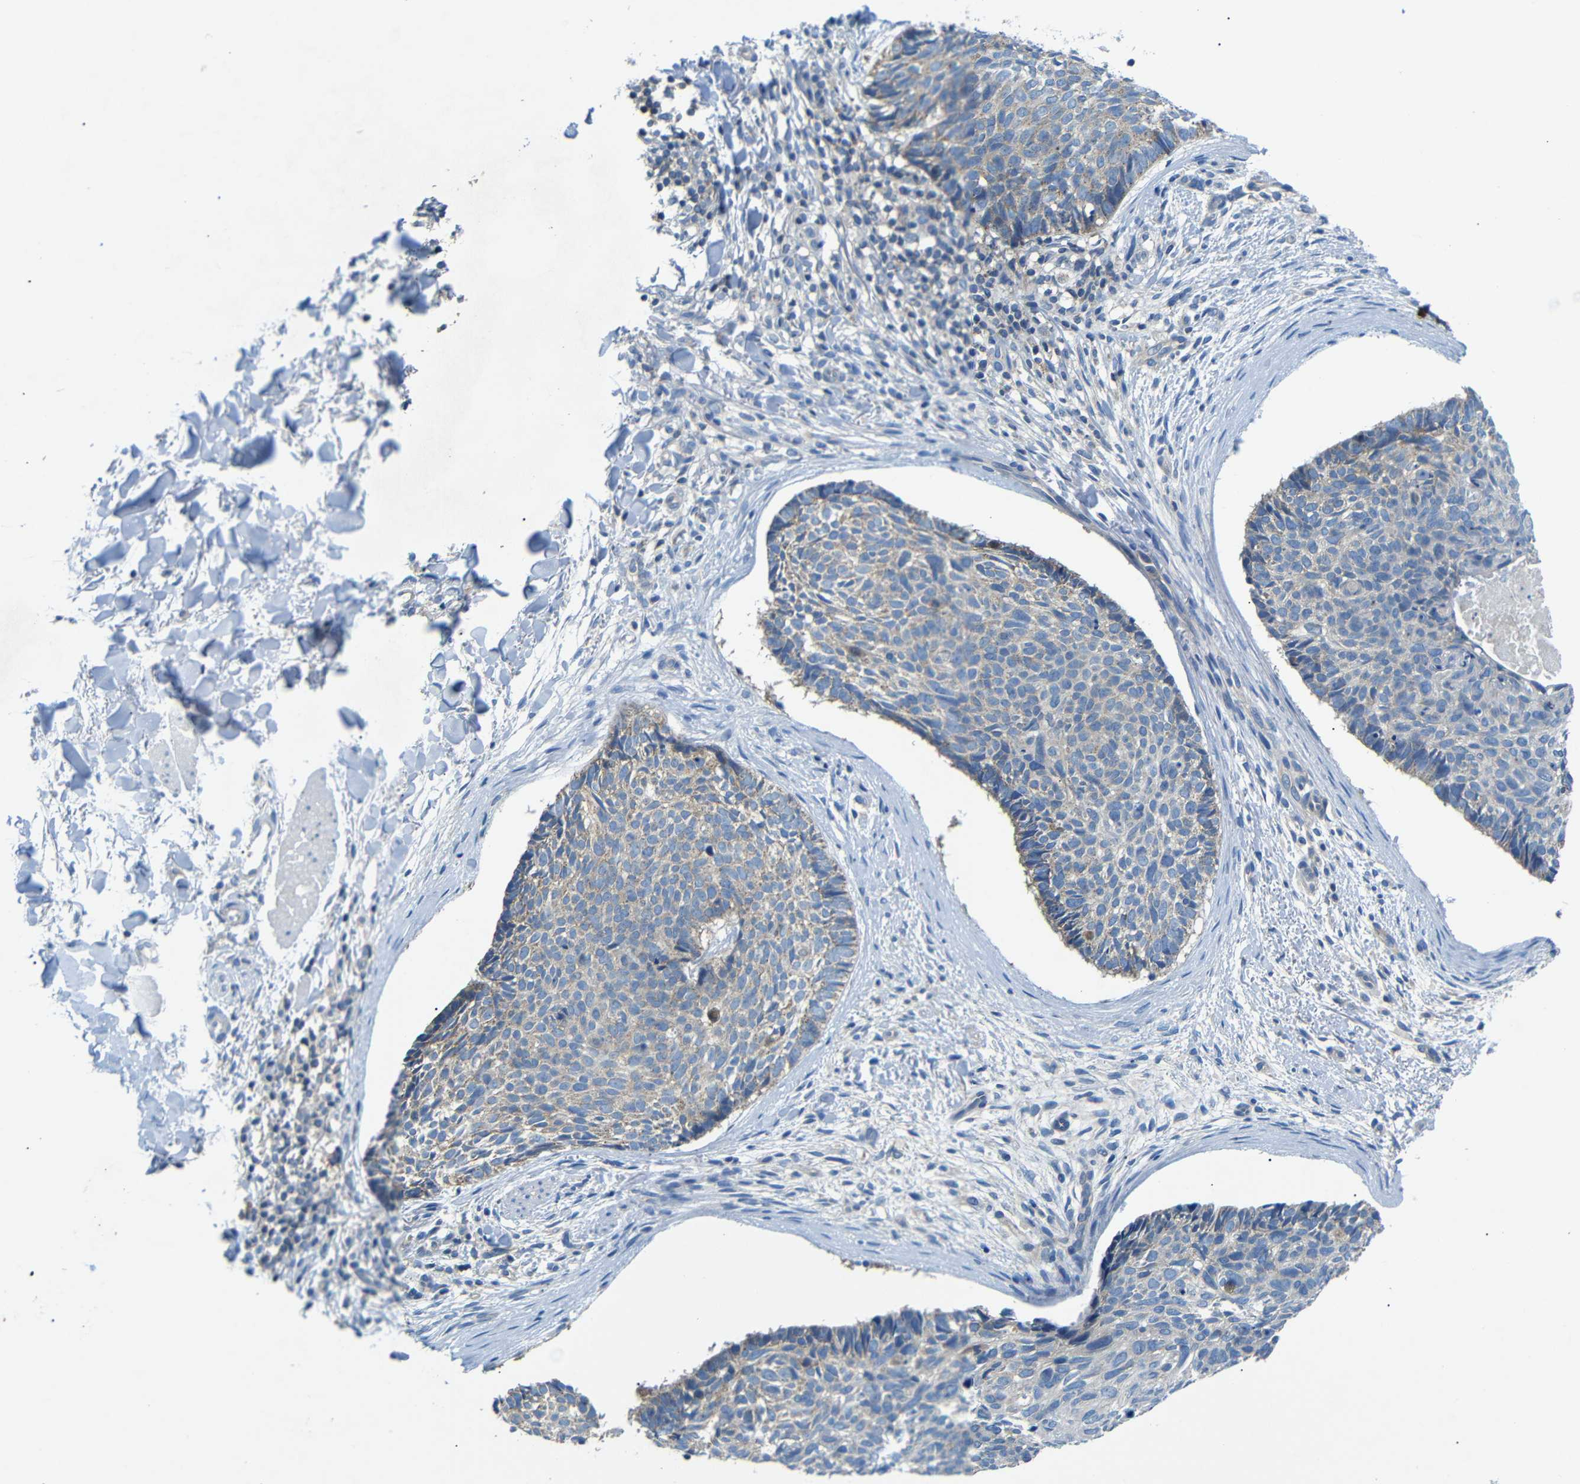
{"staining": {"intensity": "weak", "quantity": "25%-75%", "location": "cytoplasmic/membranous"}, "tissue": "skin cancer", "cell_type": "Tumor cells", "image_type": "cancer", "snomed": [{"axis": "morphology", "description": "Normal tissue, NOS"}, {"axis": "morphology", "description": "Basal cell carcinoma"}, {"axis": "topography", "description": "Skin"}], "caption": "The immunohistochemical stain shows weak cytoplasmic/membranous positivity in tumor cells of basal cell carcinoma (skin) tissue.", "gene": "DCP1A", "patient": {"sex": "female", "age": 56}}